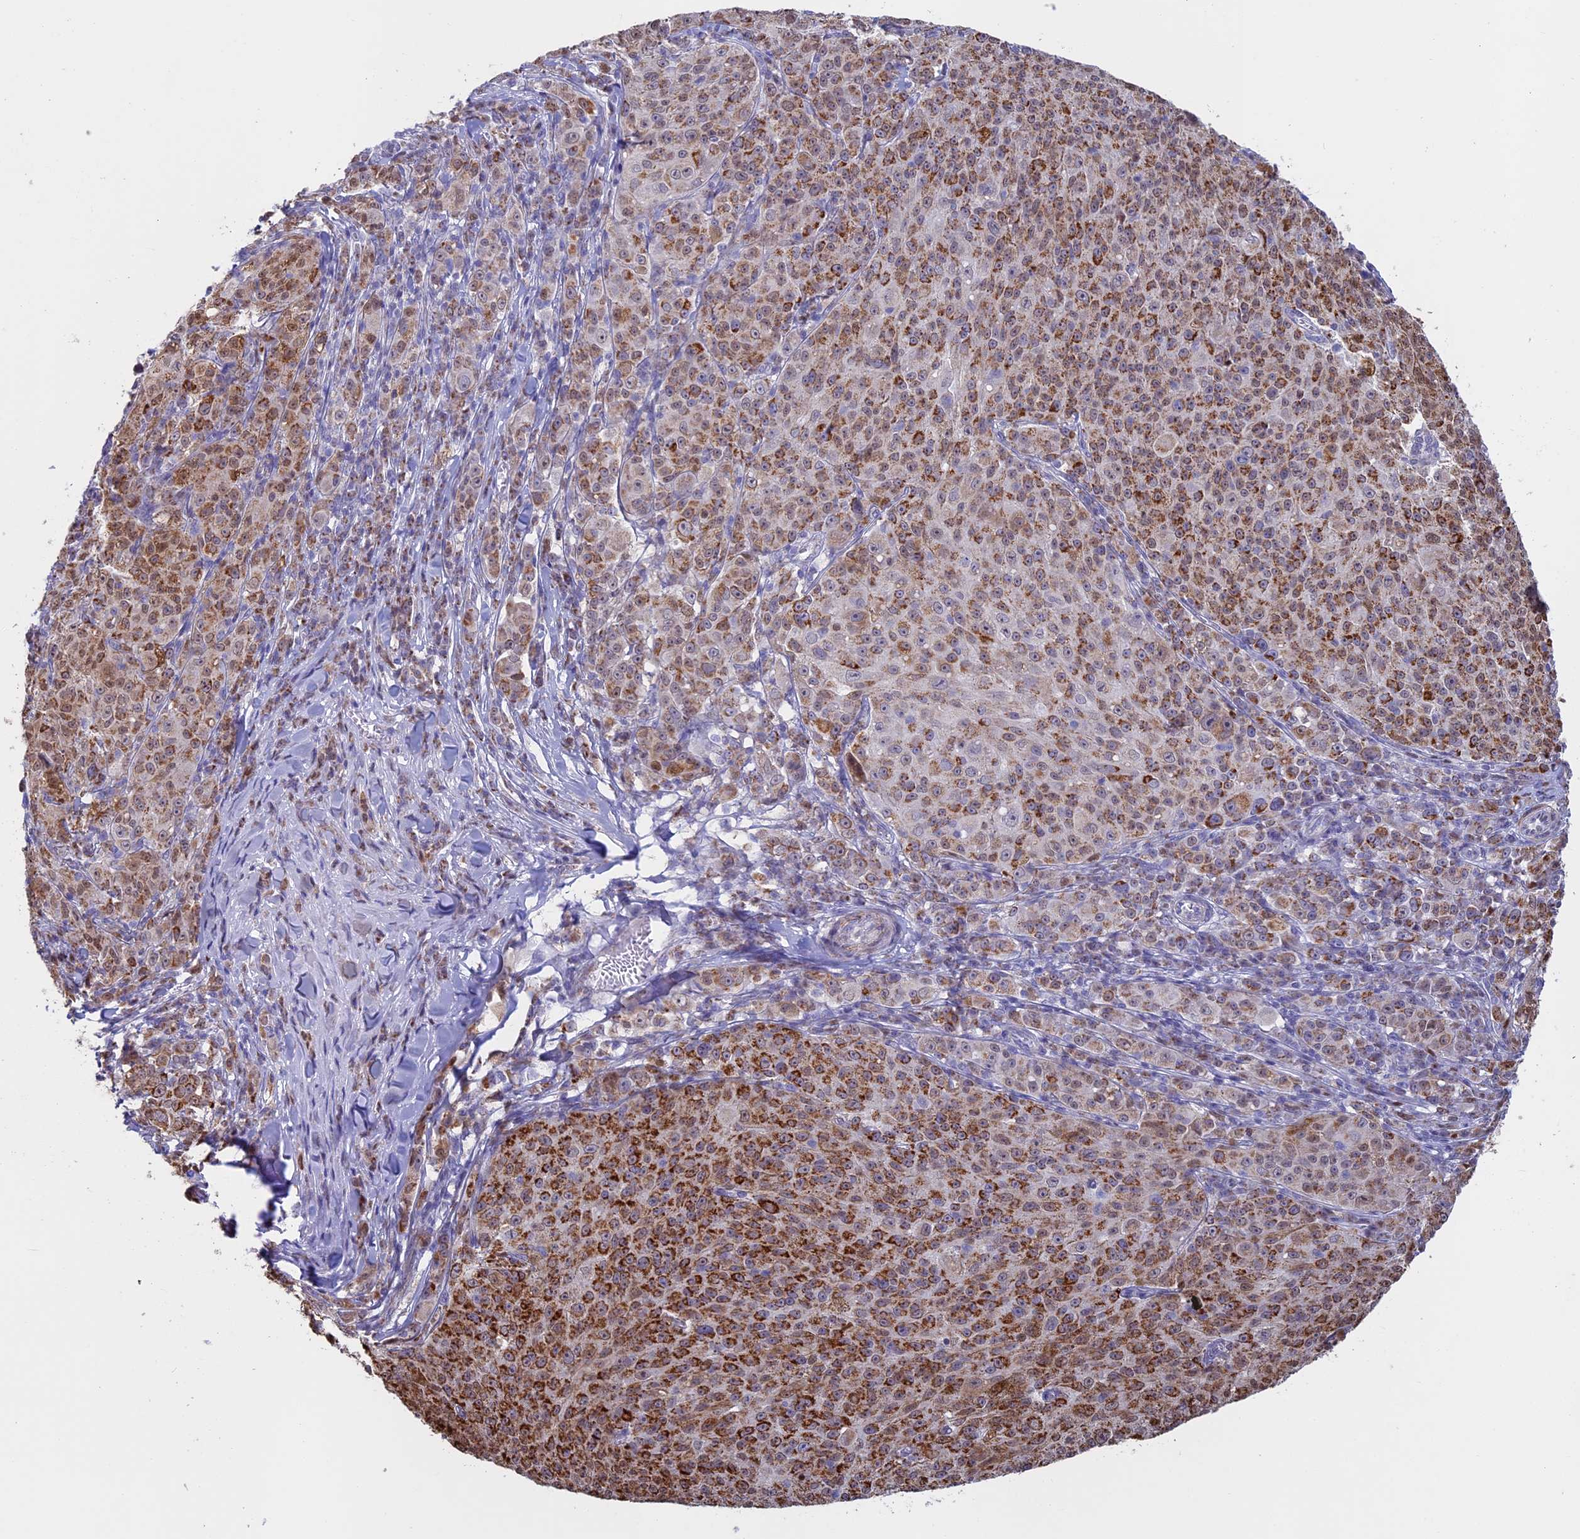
{"staining": {"intensity": "moderate", "quantity": ">75%", "location": "cytoplasmic/membranous"}, "tissue": "melanoma", "cell_type": "Tumor cells", "image_type": "cancer", "snomed": [{"axis": "morphology", "description": "Malignant melanoma, NOS"}, {"axis": "topography", "description": "Skin"}], "caption": "Brown immunohistochemical staining in human melanoma demonstrates moderate cytoplasmic/membranous expression in approximately >75% of tumor cells.", "gene": "ACSS1", "patient": {"sex": "female", "age": 52}}